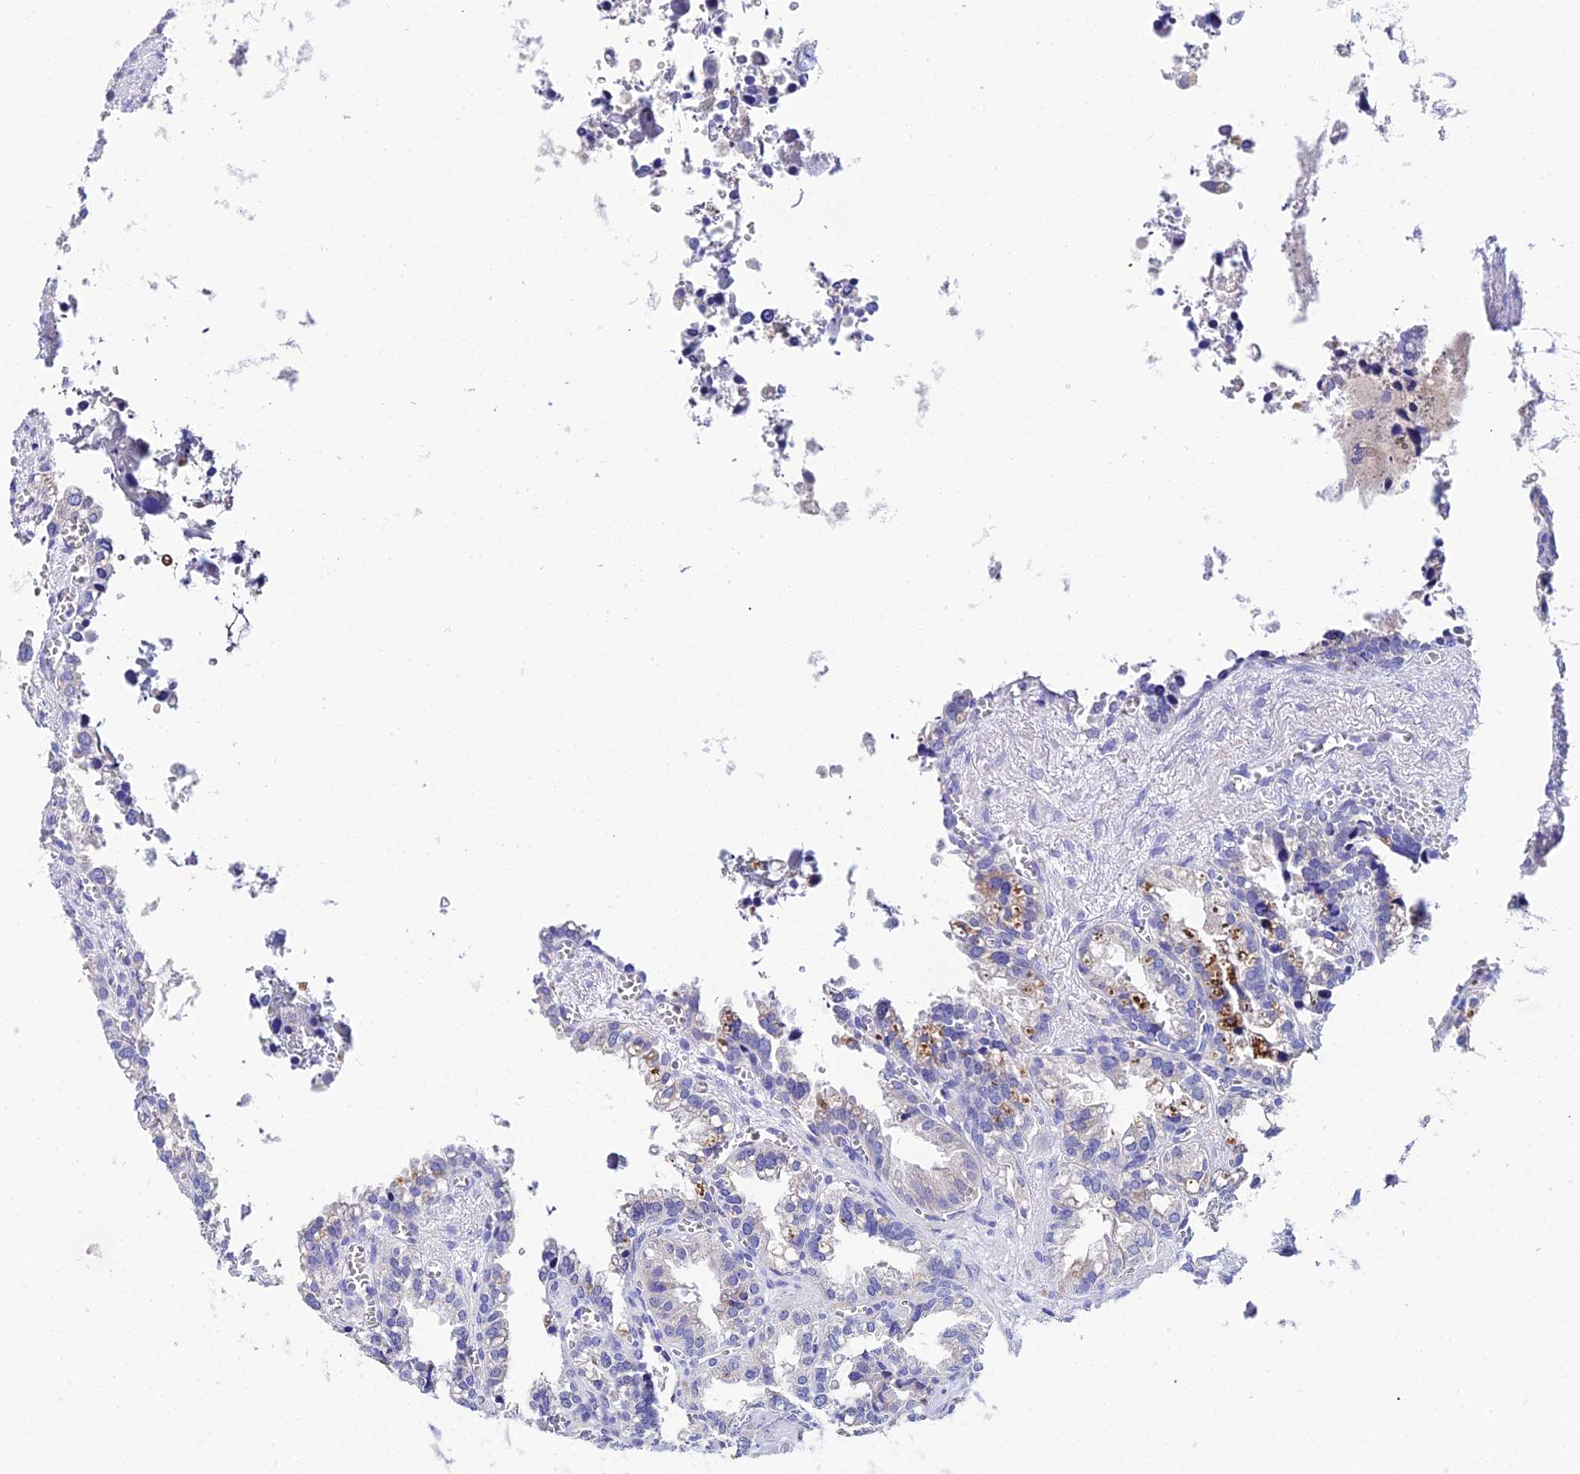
{"staining": {"intensity": "negative", "quantity": "none", "location": "none"}, "tissue": "seminal vesicle", "cell_type": "Glandular cells", "image_type": "normal", "snomed": [{"axis": "morphology", "description": "Normal tissue, NOS"}, {"axis": "topography", "description": "Prostate"}, {"axis": "topography", "description": "Seminal veicle"}], "caption": "DAB immunohistochemical staining of unremarkable human seminal vesicle reveals no significant positivity in glandular cells.", "gene": "CEP41", "patient": {"sex": "male", "age": 51}}